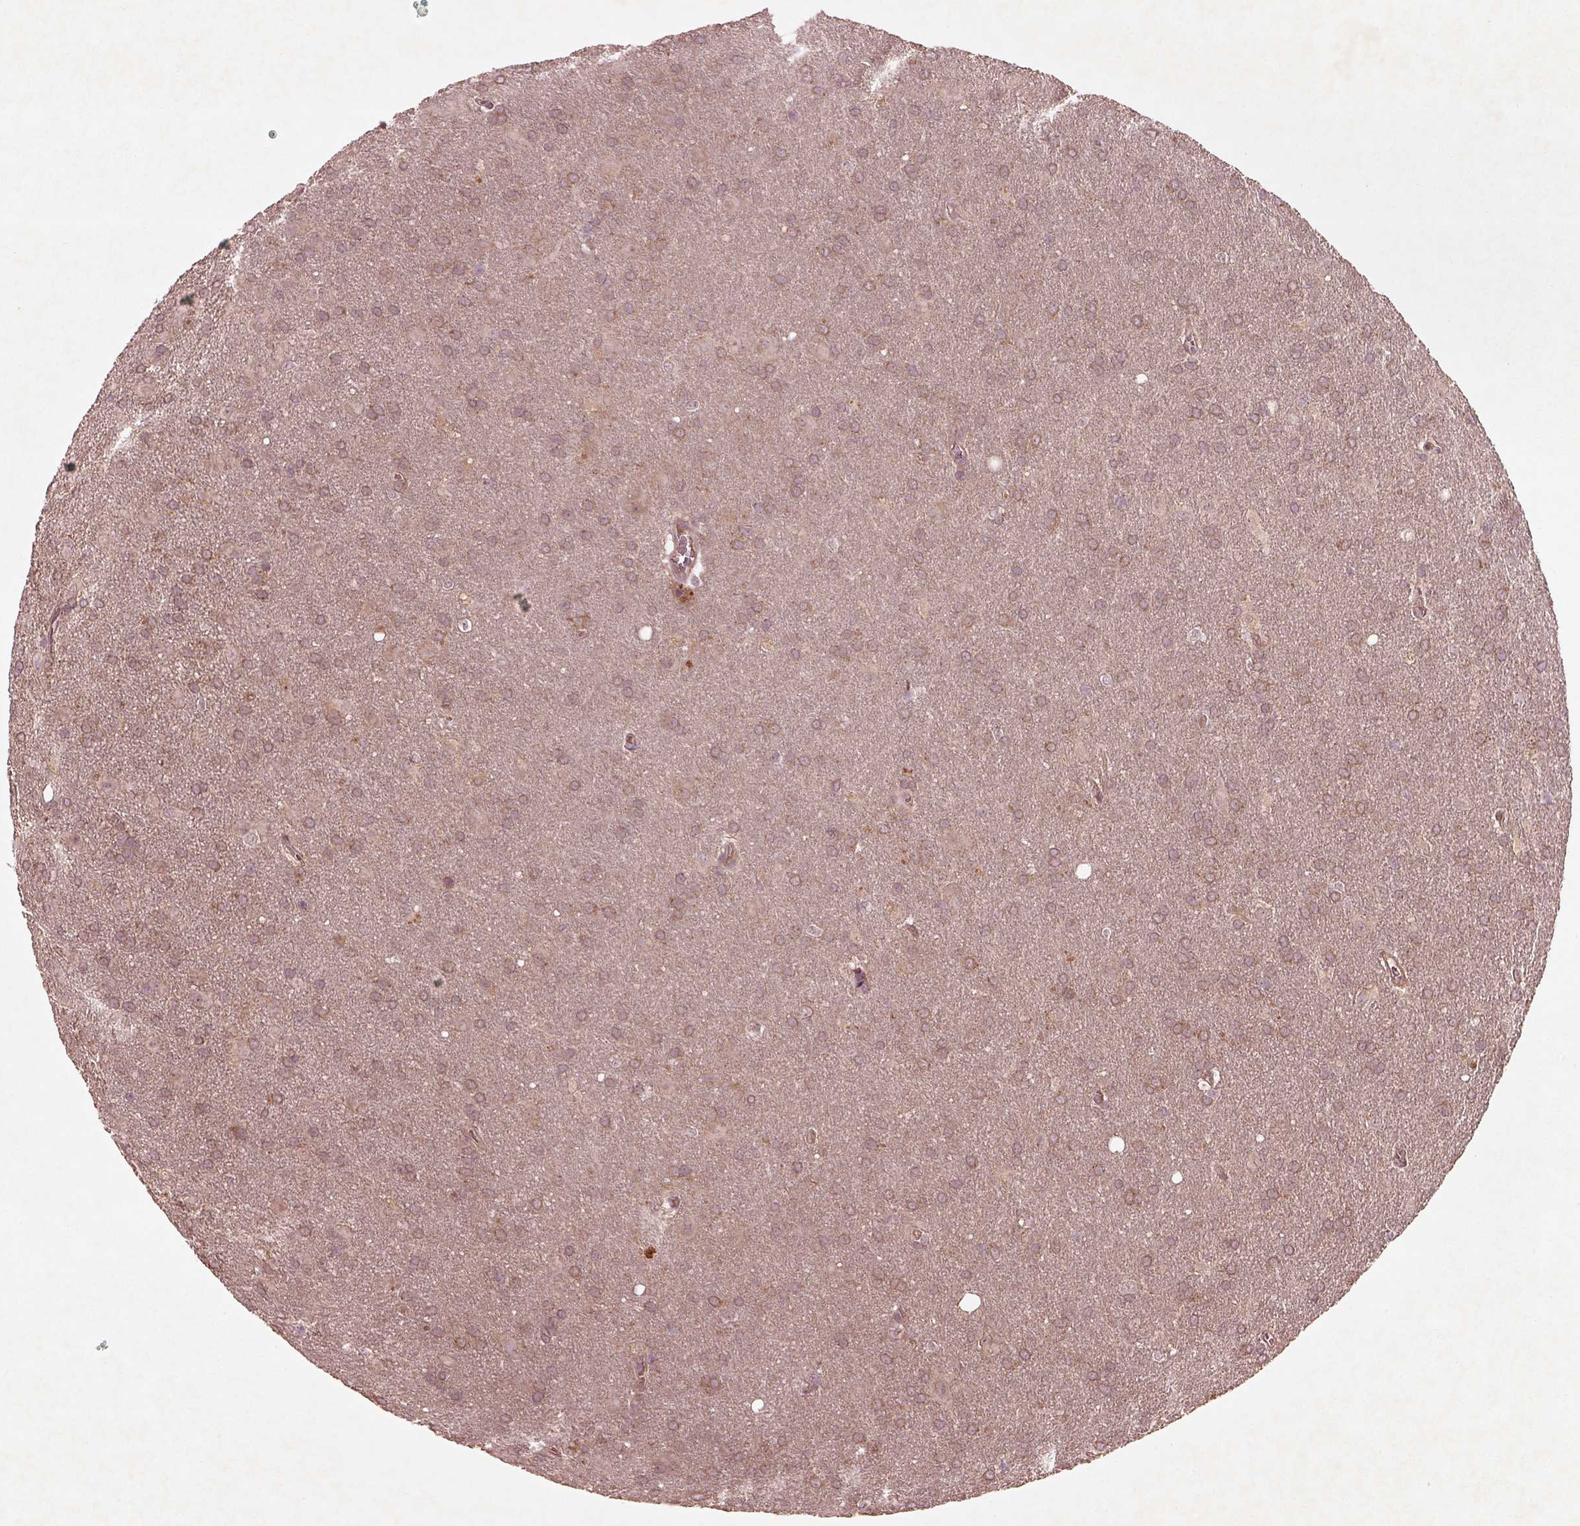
{"staining": {"intensity": "moderate", "quantity": ">75%", "location": "cytoplasmic/membranous"}, "tissue": "glioma", "cell_type": "Tumor cells", "image_type": "cancer", "snomed": [{"axis": "morphology", "description": "Glioma, malignant, Low grade"}, {"axis": "topography", "description": "Brain"}], "caption": "Protein analysis of glioma tissue displays moderate cytoplasmic/membranous staining in about >75% of tumor cells.", "gene": "FAM234A", "patient": {"sex": "male", "age": 58}}